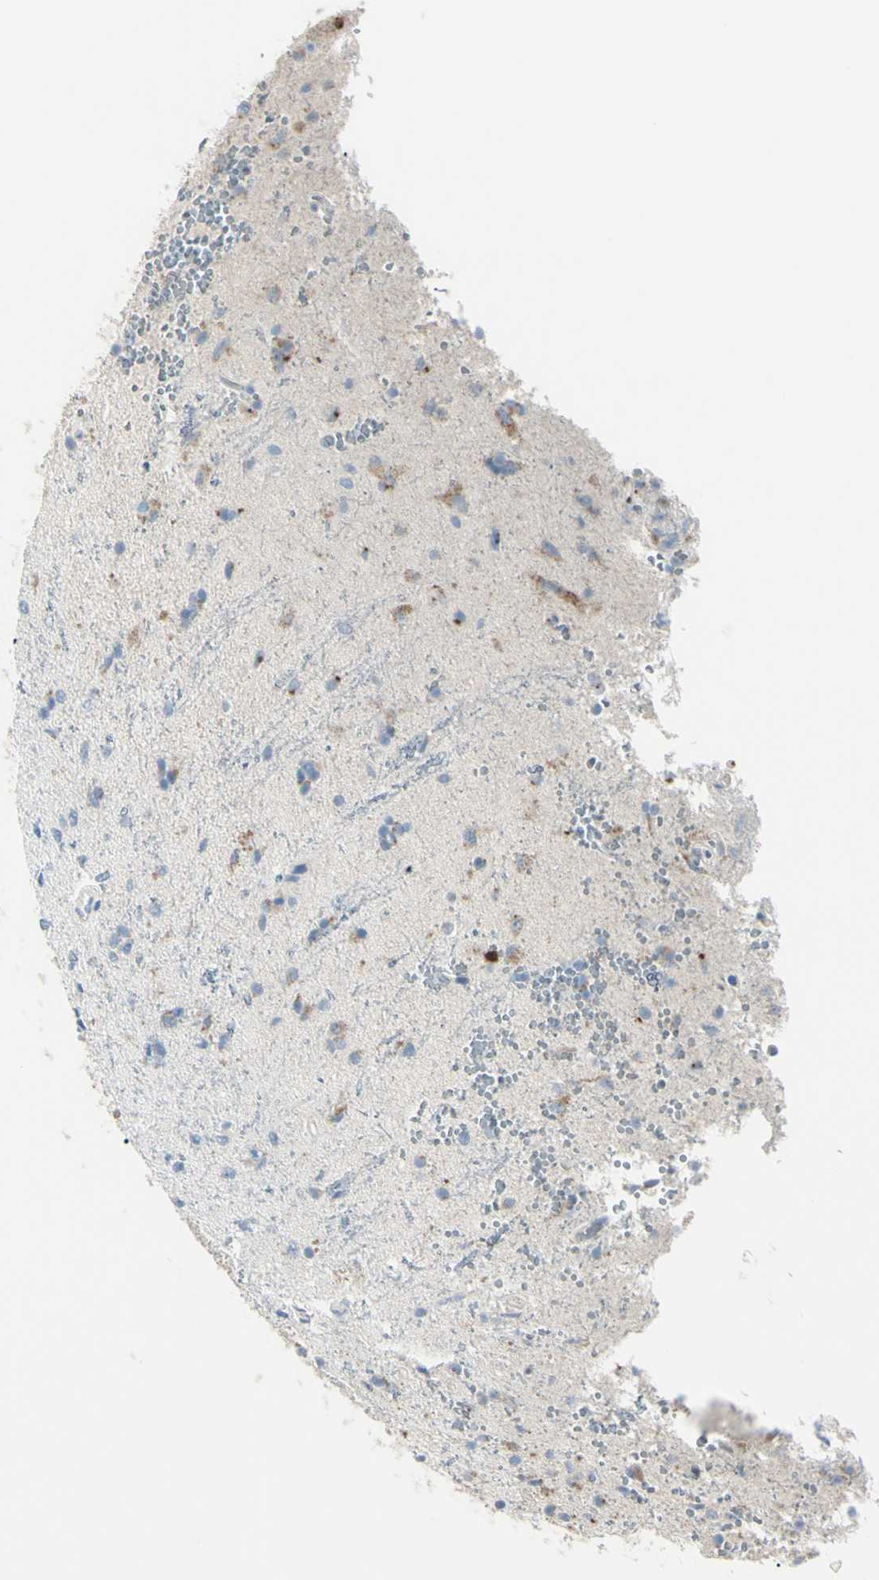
{"staining": {"intensity": "weak", "quantity": "25%-75%", "location": "cytoplasmic/membranous"}, "tissue": "glioma", "cell_type": "Tumor cells", "image_type": "cancer", "snomed": [{"axis": "morphology", "description": "Glioma, malignant, High grade"}, {"axis": "topography", "description": "Brain"}], "caption": "Tumor cells display weak cytoplasmic/membranous positivity in approximately 25%-75% of cells in malignant high-grade glioma. The staining is performed using DAB brown chromogen to label protein expression. The nuclei are counter-stained blue using hematoxylin.", "gene": "B4GALT3", "patient": {"sex": "male", "age": 47}}